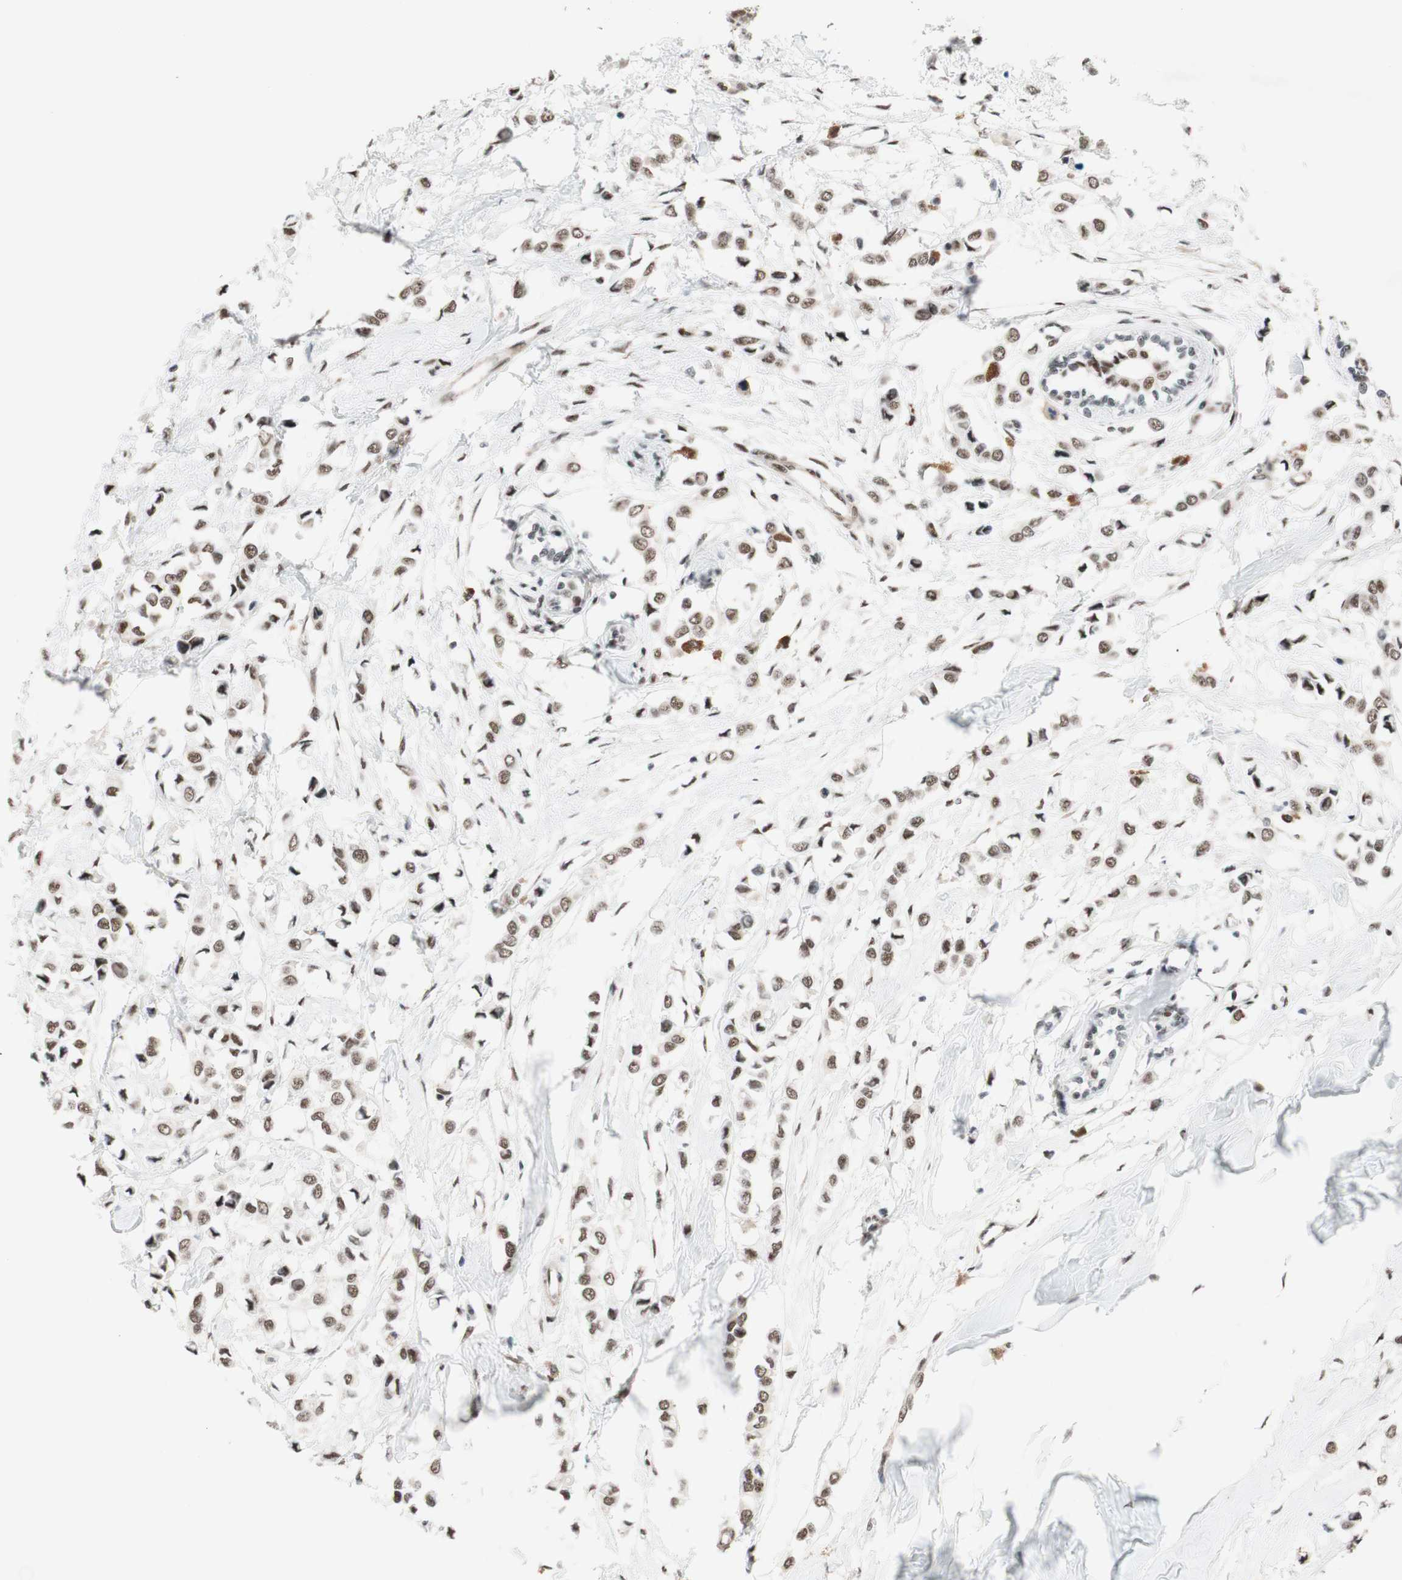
{"staining": {"intensity": "moderate", "quantity": ">75%", "location": "nuclear"}, "tissue": "breast cancer", "cell_type": "Tumor cells", "image_type": "cancer", "snomed": [{"axis": "morphology", "description": "Lobular carcinoma"}, {"axis": "topography", "description": "Breast"}], "caption": "A brown stain shows moderate nuclear expression of a protein in breast lobular carcinoma tumor cells.", "gene": "PRPF19", "patient": {"sex": "female", "age": 51}}